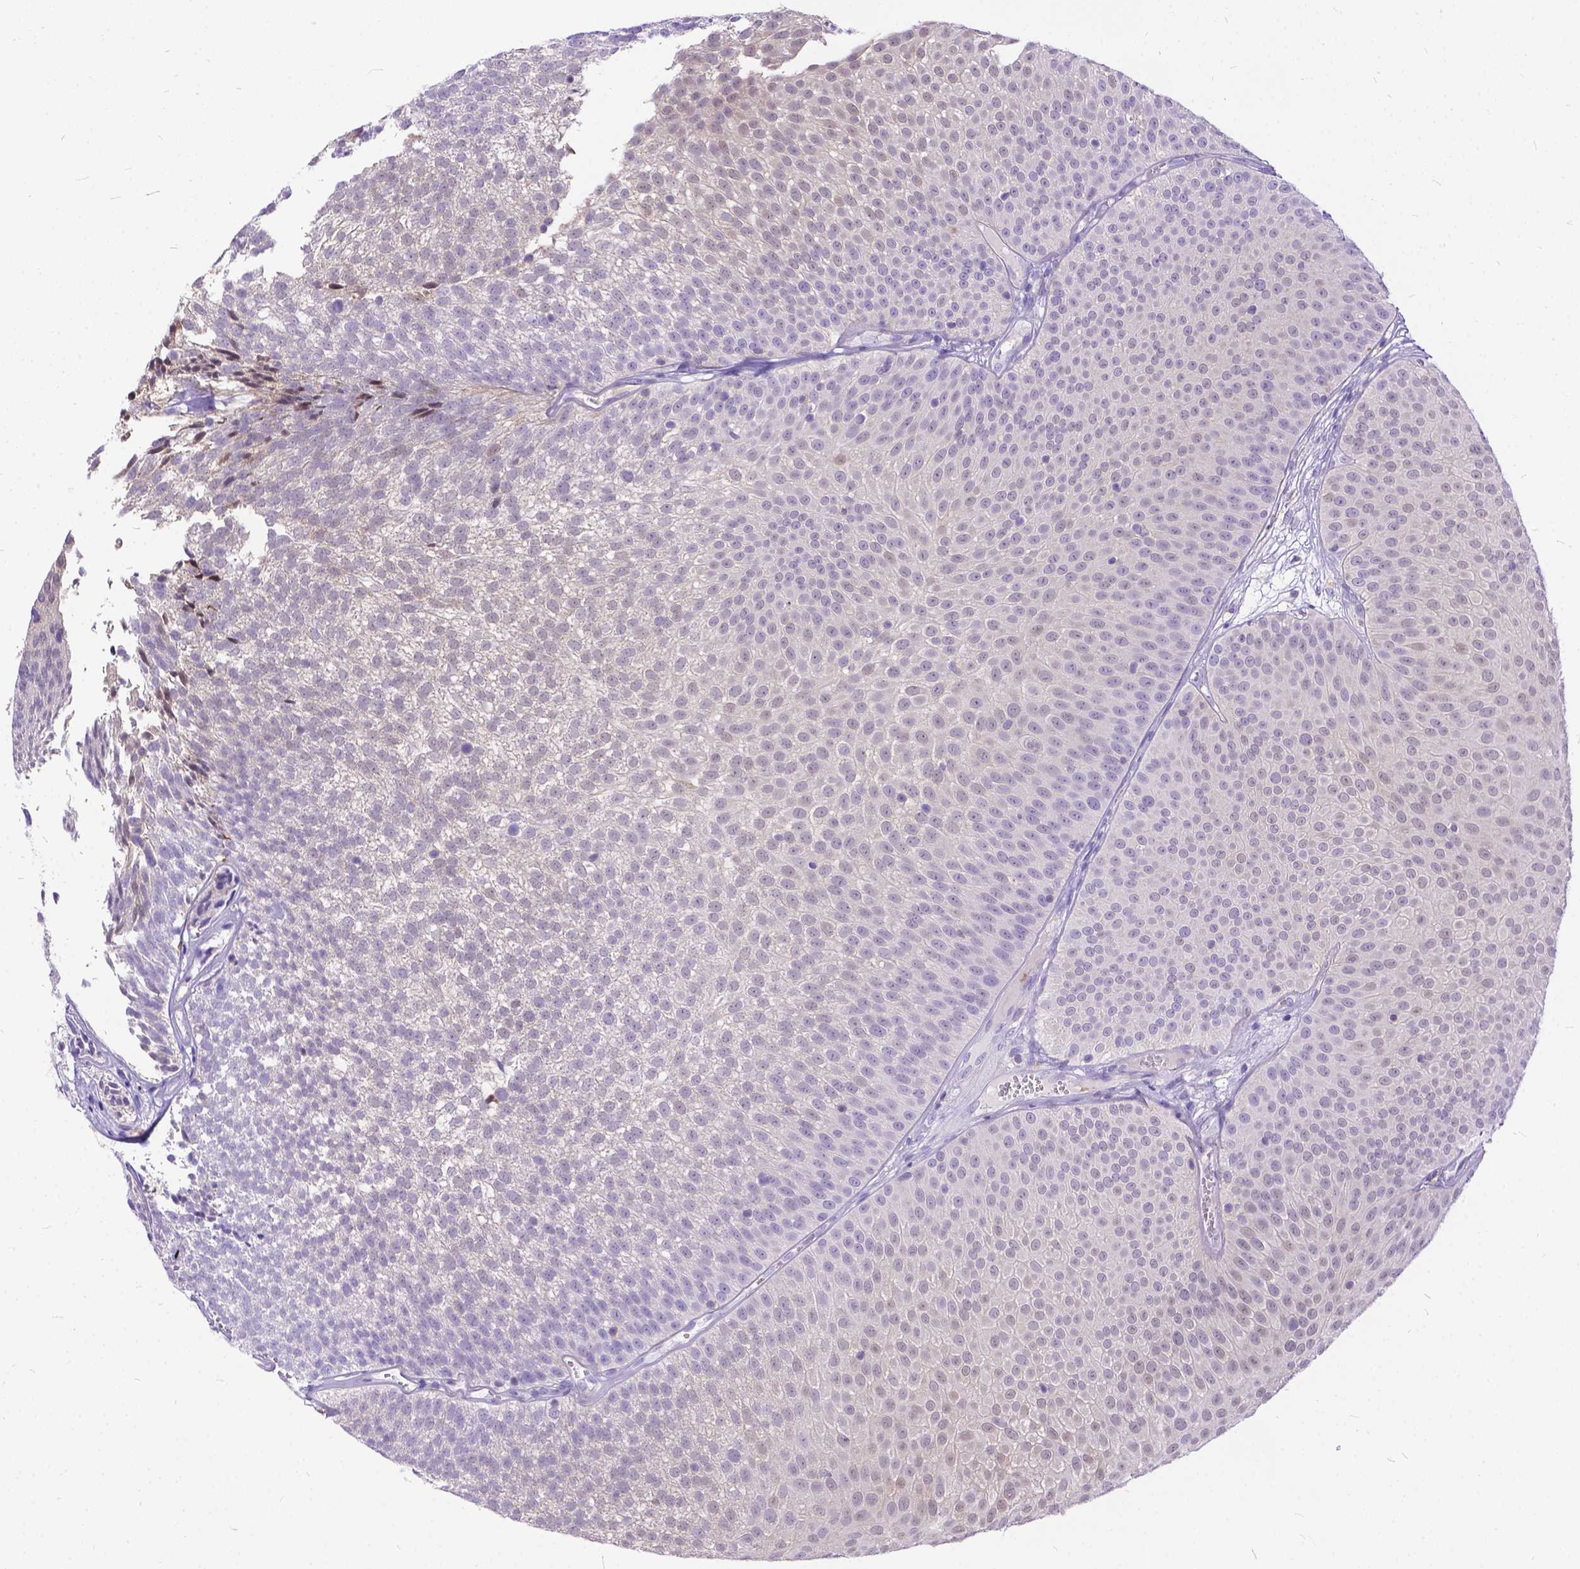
{"staining": {"intensity": "weak", "quantity": "25%-75%", "location": "cytoplasmic/membranous,nuclear"}, "tissue": "urothelial cancer", "cell_type": "Tumor cells", "image_type": "cancer", "snomed": [{"axis": "morphology", "description": "Urothelial carcinoma, Low grade"}, {"axis": "topography", "description": "Urinary bladder"}], "caption": "This histopathology image exhibits immunohistochemistry (IHC) staining of human urothelial cancer, with low weak cytoplasmic/membranous and nuclear staining in about 25%-75% of tumor cells.", "gene": "TMEM169", "patient": {"sex": "male", "age": 52}}